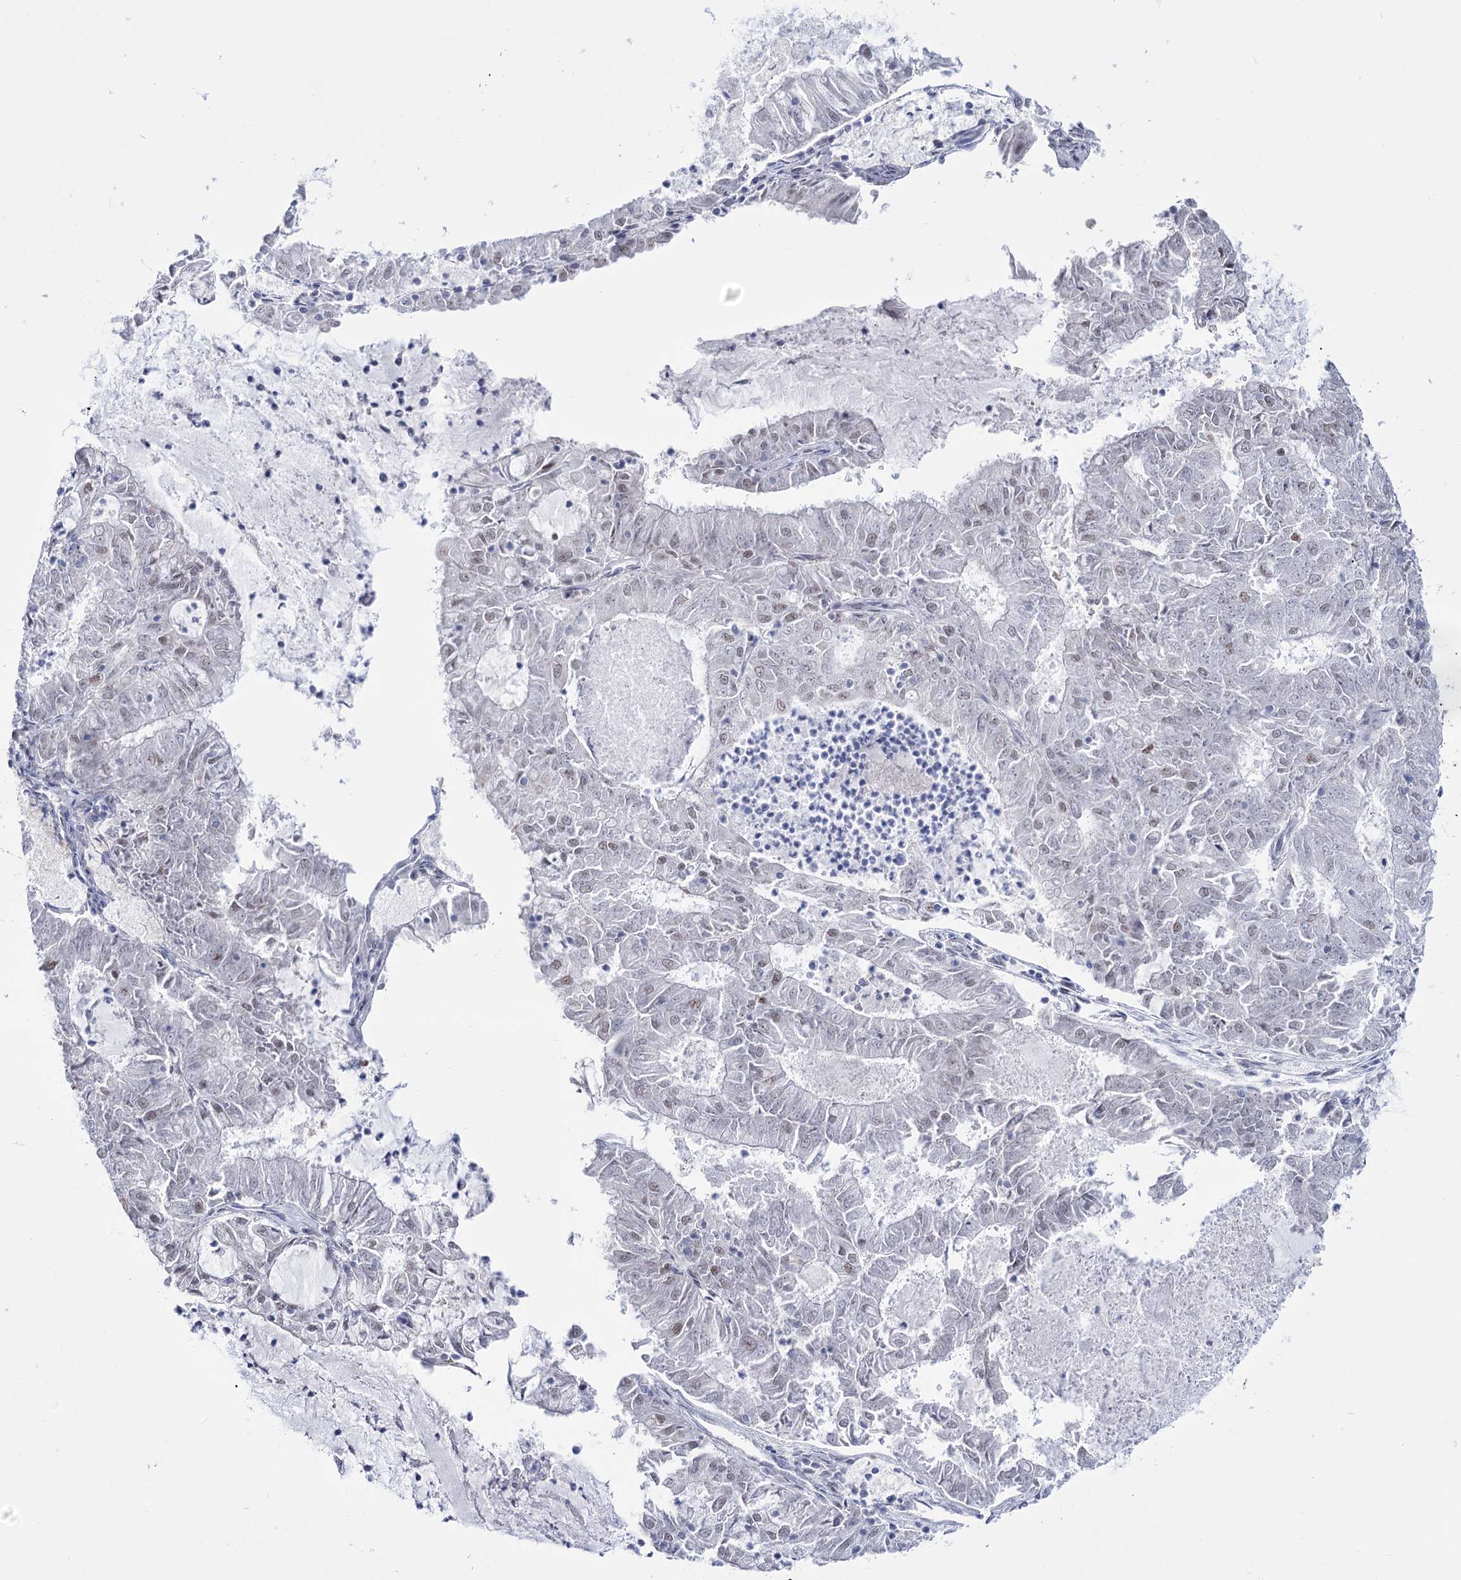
{"staining": {"intensity": "weak", "quantity": "<25%", "location": "nuclear"}, "tissue": "endometrial cancer", "cell_type": "Tumor cells", "image_type": "cancer", "snomed": [{"axis": "morphology", "description": "Adenocarcinoma, NOS"}, {"axis": "topography", "description": "Endometrium"}], "caption": "Tumor cells show no significant staining in endometrial cancer (adenocarcinoma).", "gene": "RBM15B", "patient": {"sex": "female", "age": 57}}